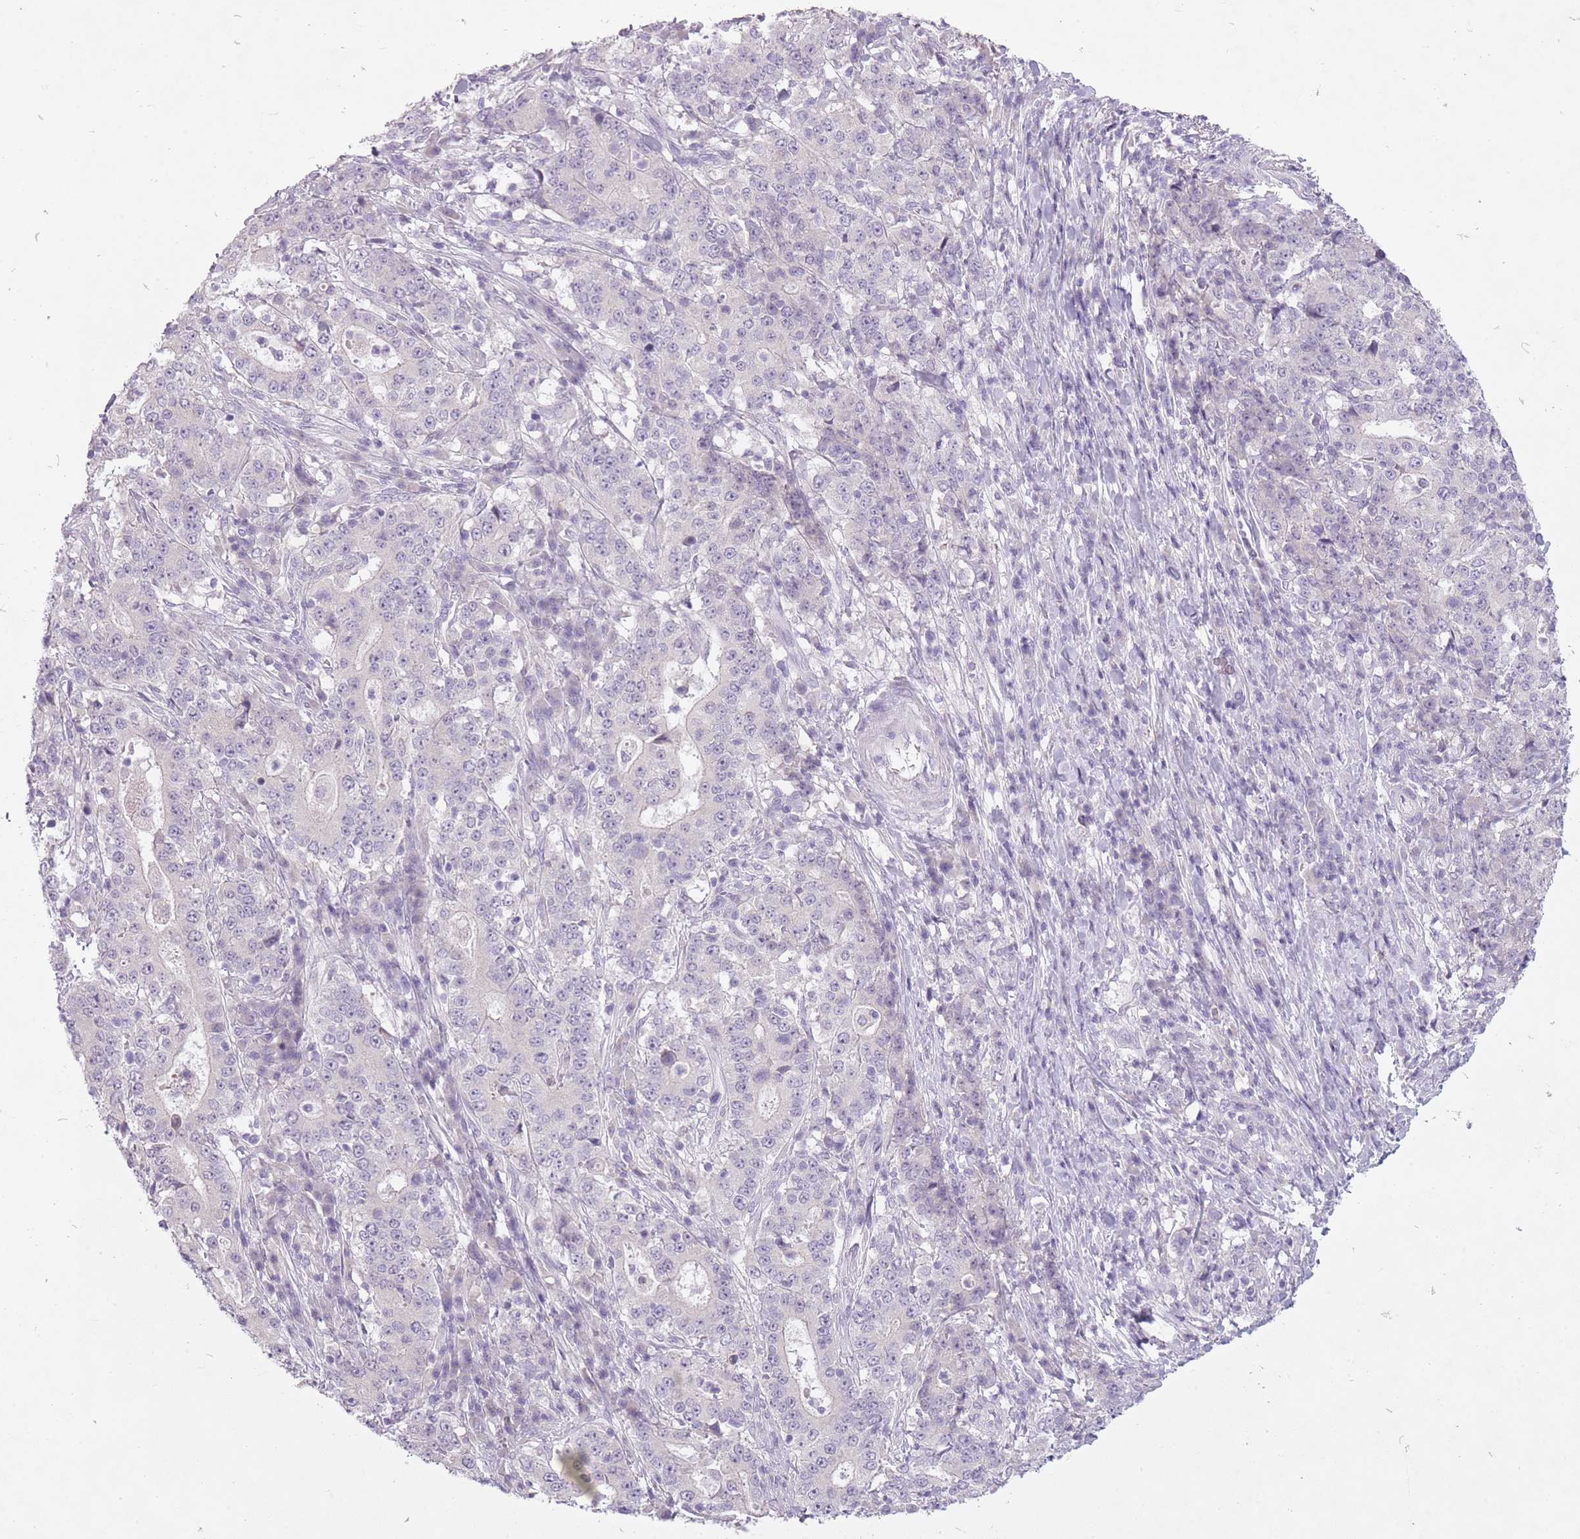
{"staining": {"intensity": "negative", "quantity": "none", "location": "none"}, "tissue": "stomach cancer", "cell_type": "Tumor cells", "image_type": "cancer", "snomed": [{"axis": "morphology", "description": "Normal tissue, NOS"}, {"axis": "morphology", "description": "Adenocarcinoma, NOS"}, {"axis": "topography", "description": "Stomach, upper"}, {"axis": "topography", "description": "Stomach"}], "caption": "Immunohistochemical staining of human stomach cancer reveals no significant positivity in tumor cells.", "gene": "FAM43B", "patient": {"sex": "male", "age": 59}}